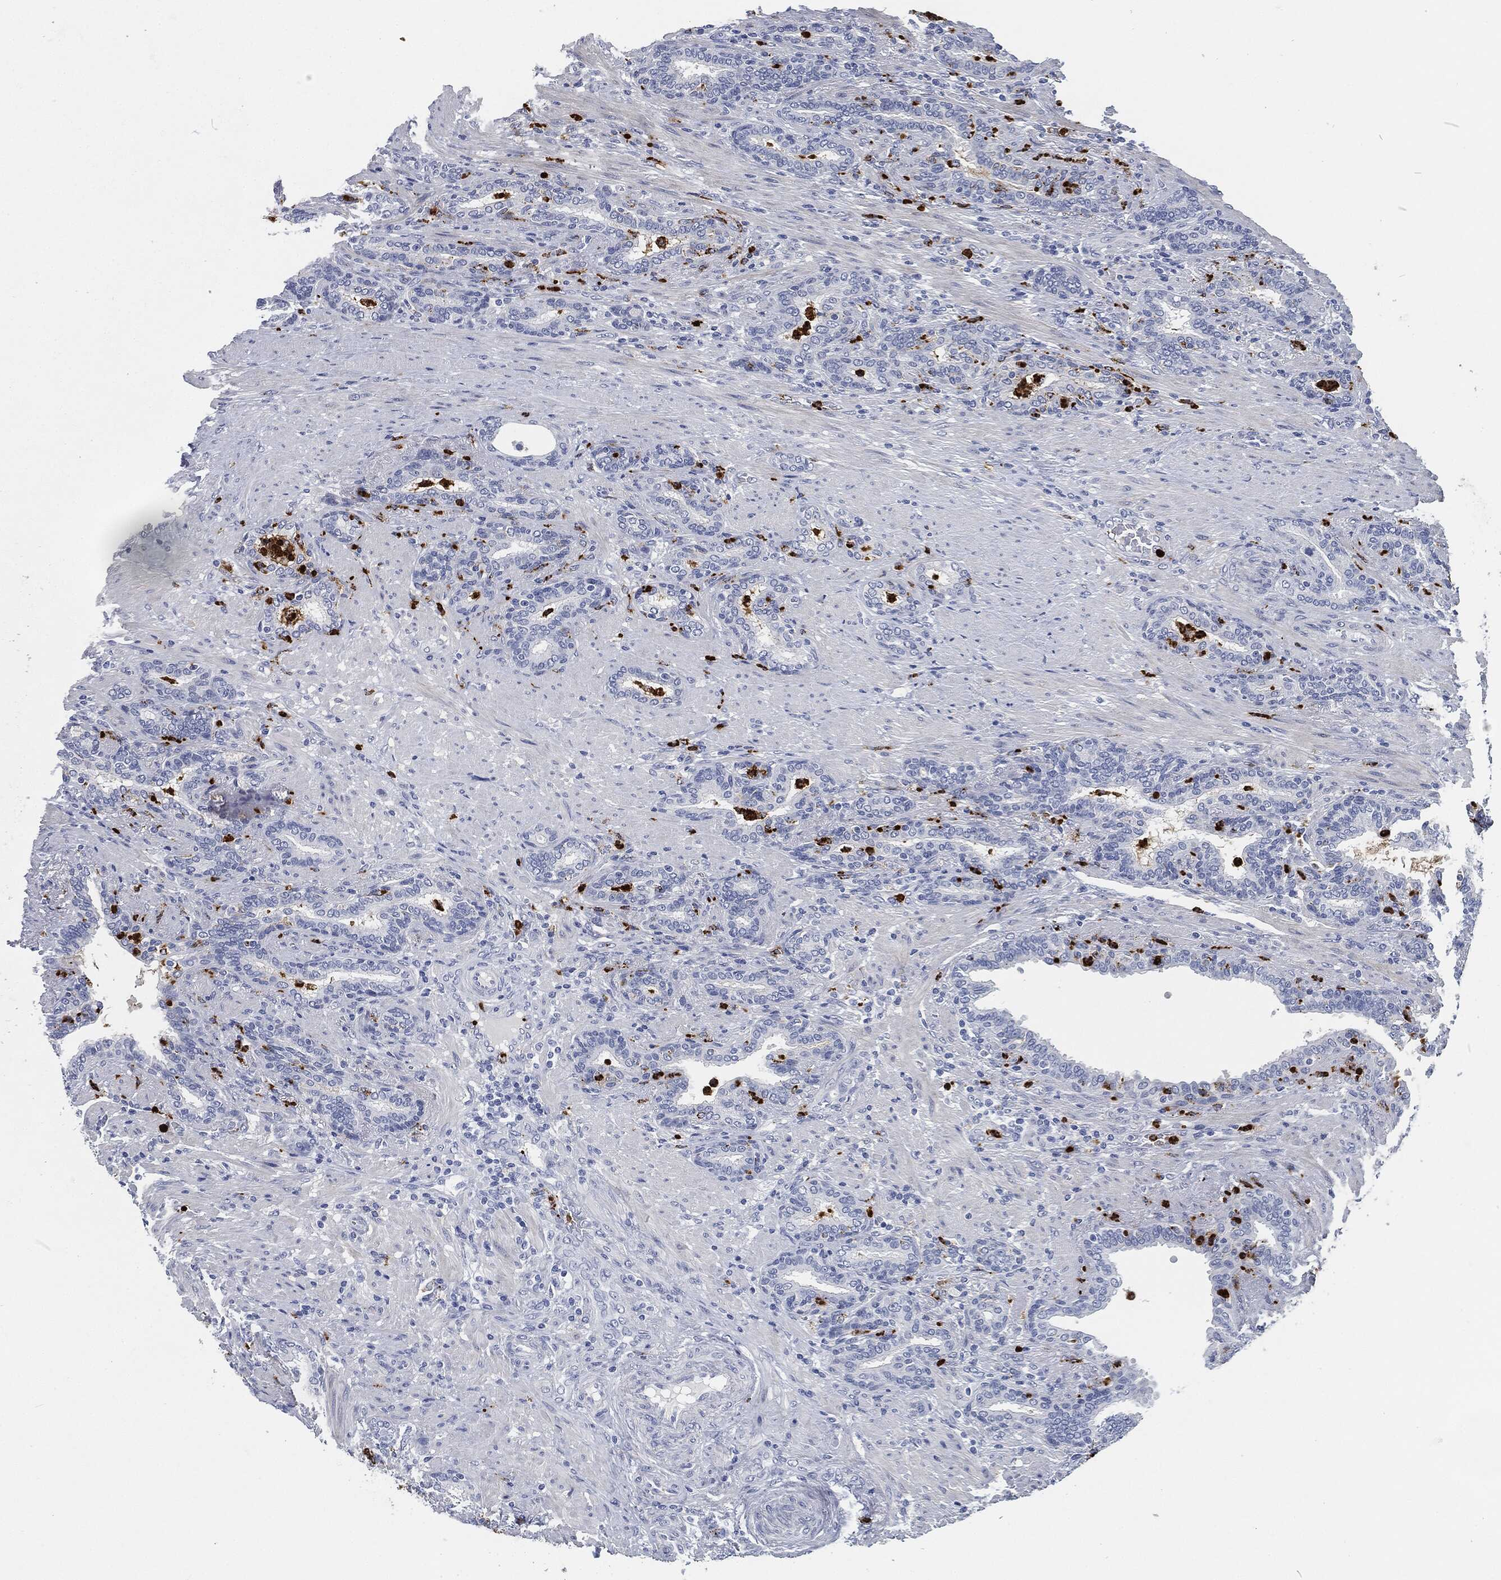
{"staining": {"intensity": "negative", "quantity": "none", "location": "none"}, "tissue": "prostate cancer", "cell_type": "Tumor cells", "image_type": "cancer", "snomed": [{"axis": "morphology", "description": "Adenocarcinoma, Low grade"}, {"axis": "topography", "description": "Prostate"}], "caption": "This is a image of IHC staining of prostate cancer (low-grade adenocarcinoma), which shows no staining in tumor cells. Brightfield microscopy of IHC stained with DAB (3,3'-diaminobenzidine) (brown) and hematoxylin (blue), captured at high magnification.", "gene": "MPO", "patient": {"sex": "male", "age": 68}}